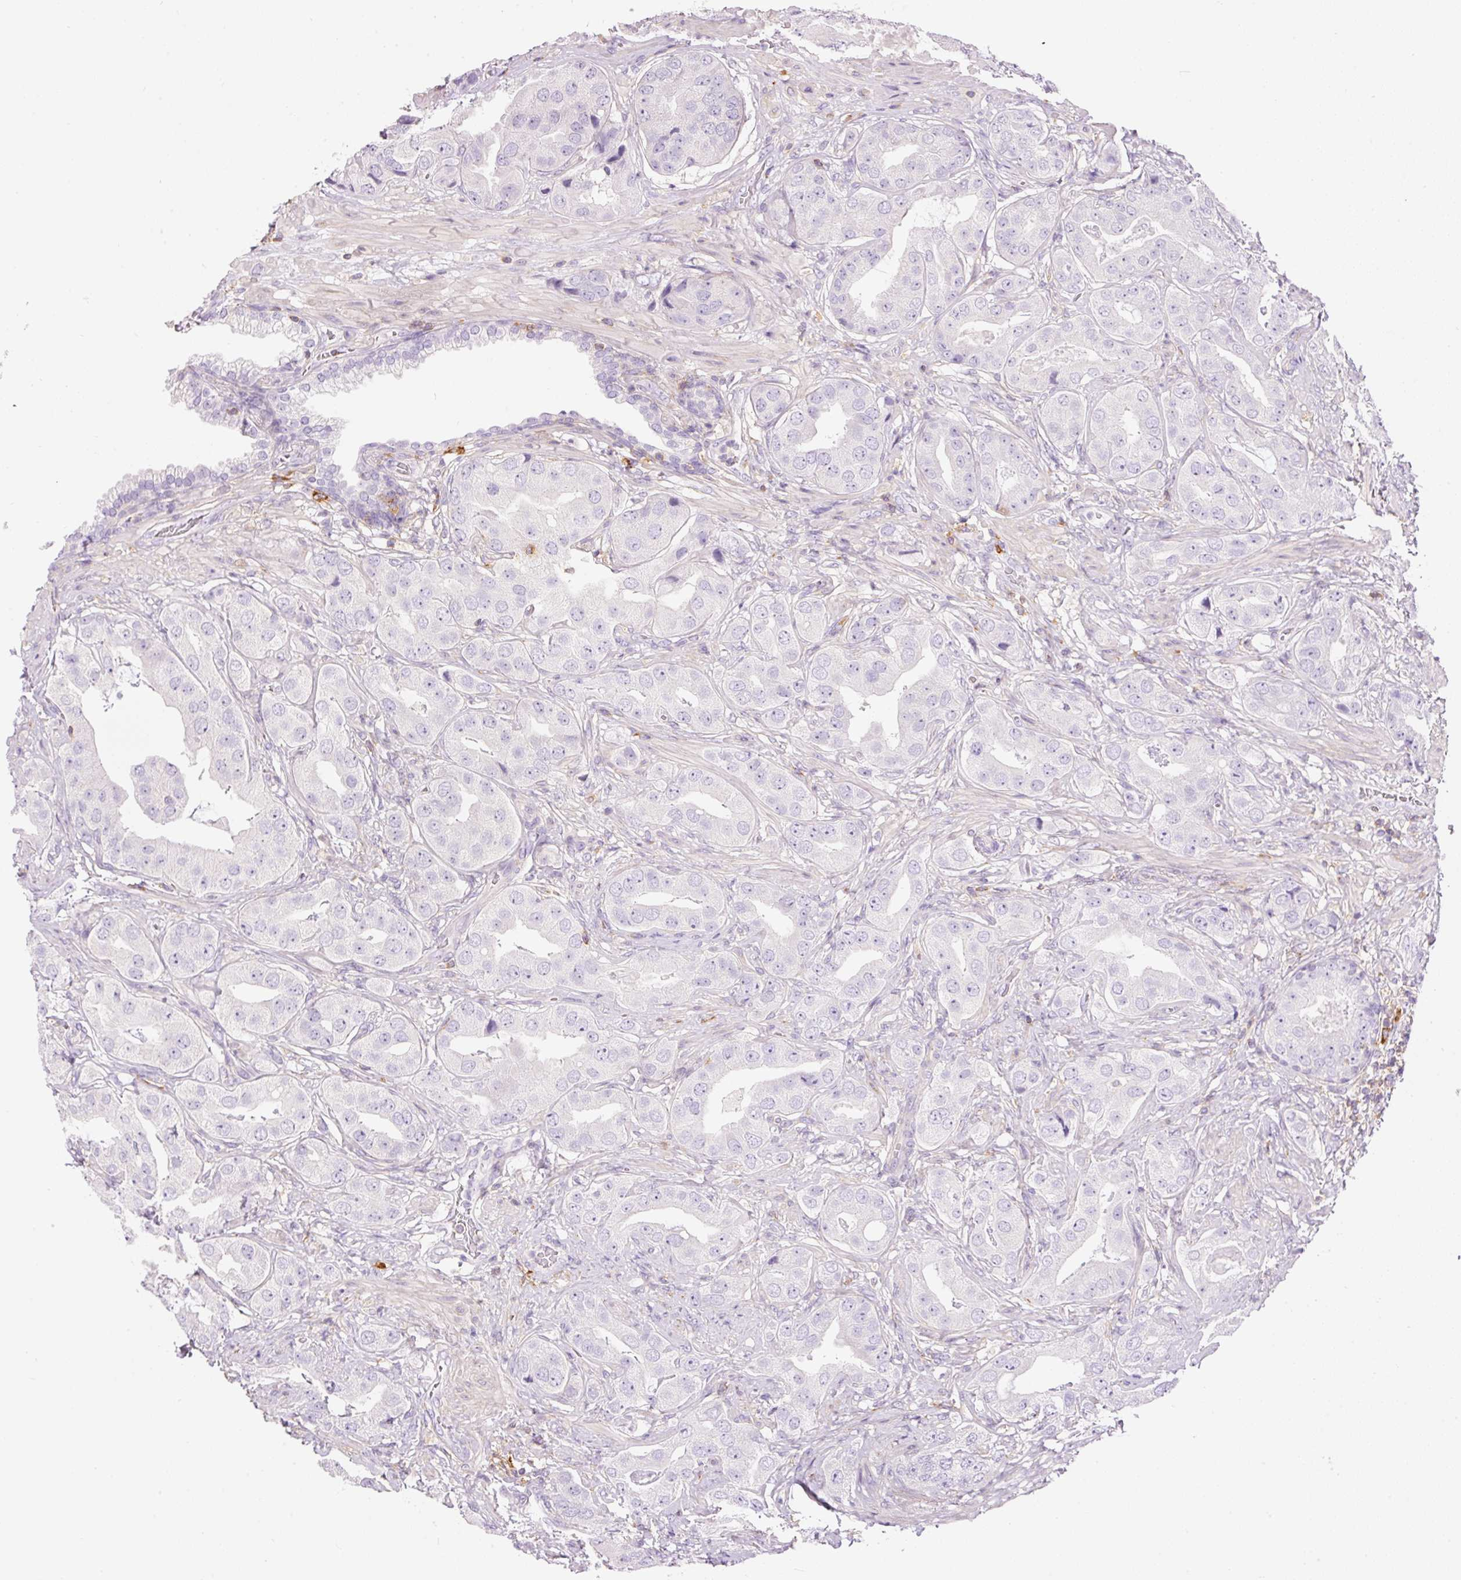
{"staining": {"intensity": "negative", "quantity": "none", "location": "none"}, "tissue": "prostate cancer", "cell_type": "Tumor cells", "image_type": "cancer", "snomed": [{"axis": "morphology", "description": "Adenocarcinoma, High grade"}, {"axis": "topography", "description": "Prostate"}], "caption": "A high-resolution micrograph shows IHC staining of prostate high-grade adenocarcinoma, which exhibits no significant expression in tumor cells. Brightfield microscopy of IHC stained with DAB (brown) and hematoxylin (blue), captured at high magnification.", "gene": "DOK6", "patient": {"sex": "male", "age": 63}}